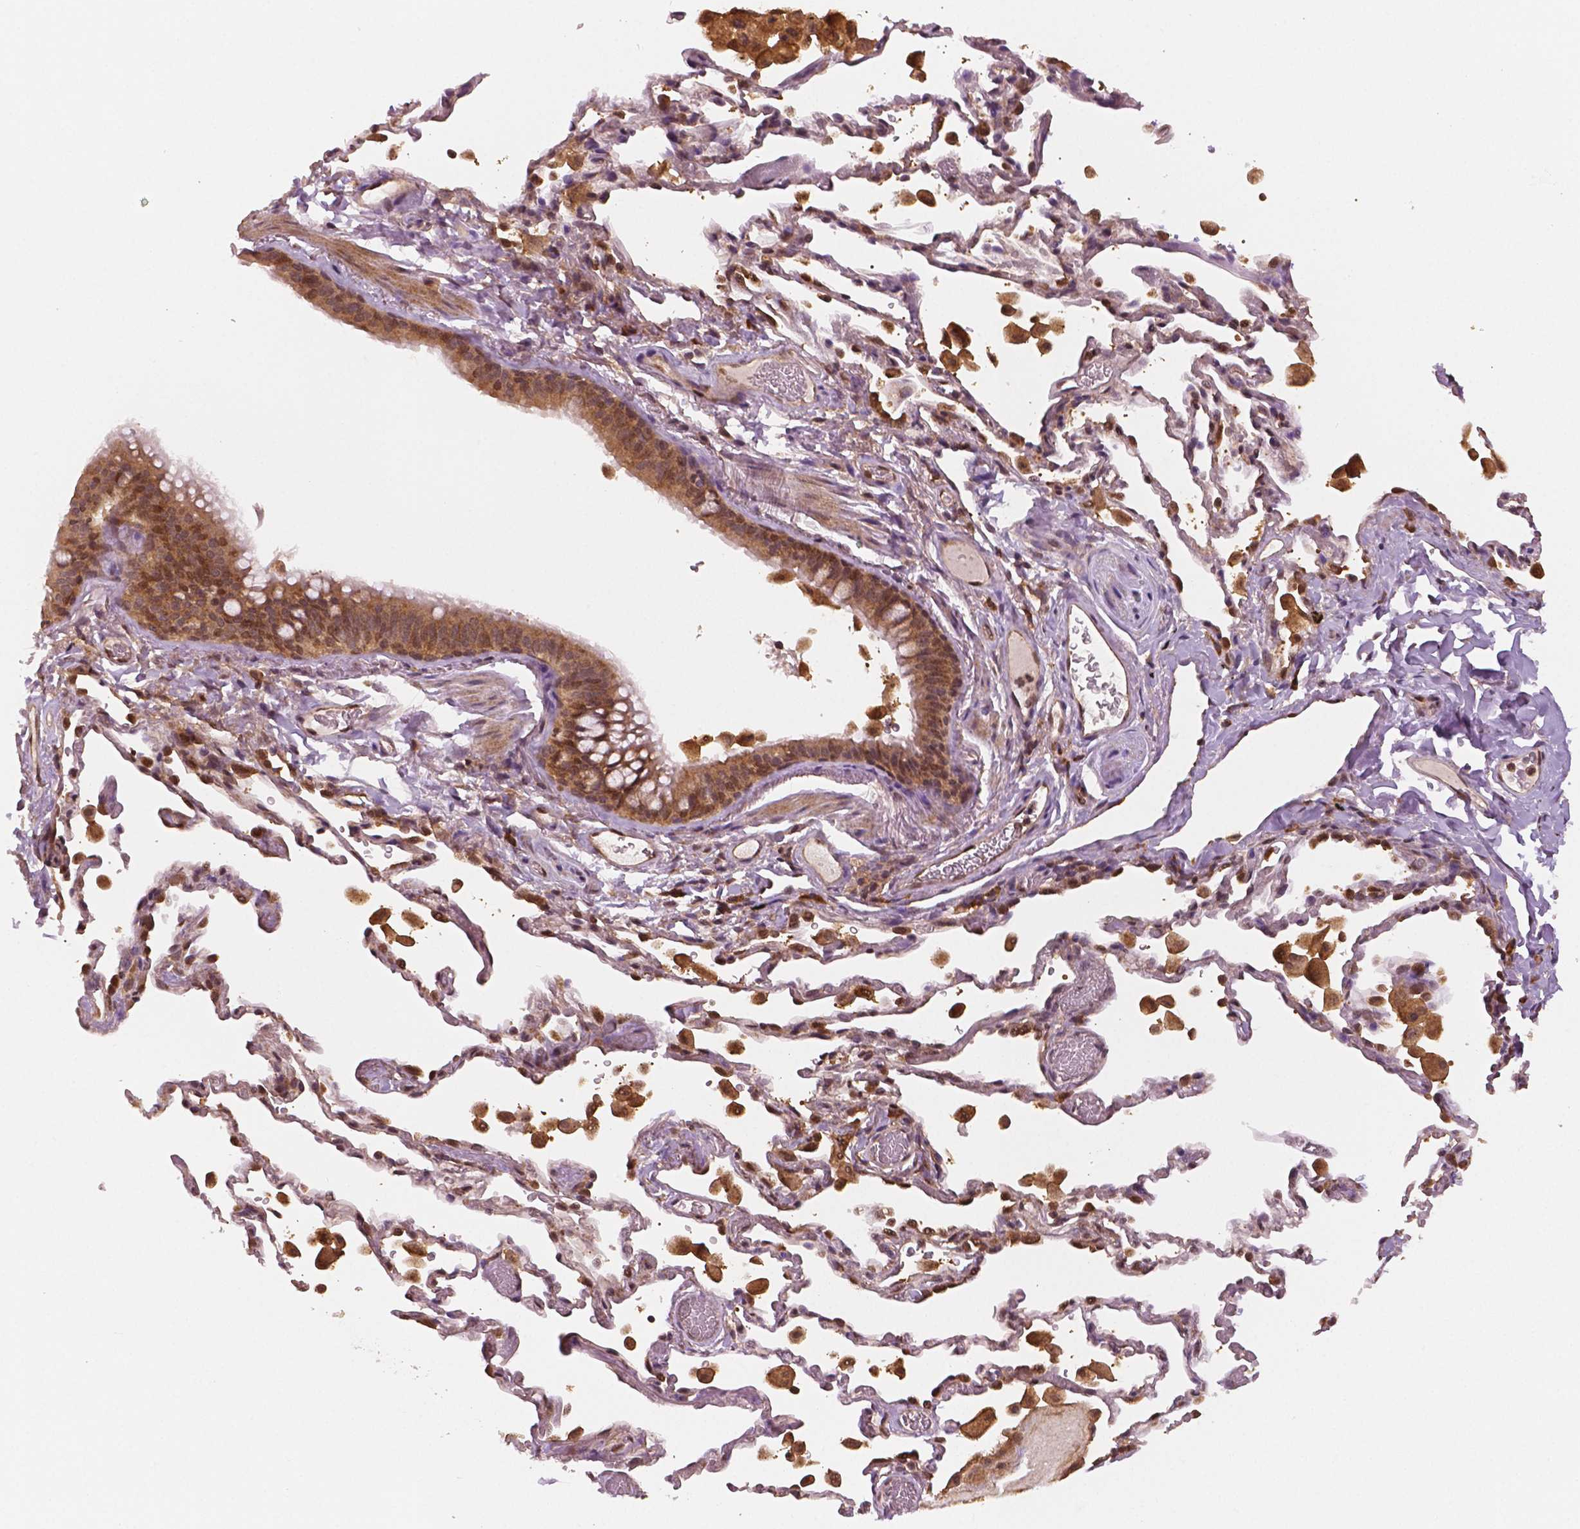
{"staining": {"intensity": "moderate", "quantity": ">75%", "location": "cytoplasmic/membranous,nuclear"}, "tissue": "bronchus", "cell_type": "Respiratory epithelial cells", "image_type": "normal", "snomed": [{"axis": "morphology", "description": "Normal tissue, NOS"}, {"axis": "topography", "description": "Bronchus"}, {"axis": "topography", "description": "Lung"}], "caption": "Immunohistochemistry of unremarkable human bronchus displays medium levels of moderate cytoplasmic/membranous,nuclear expression in approximately >75% of respiratory epithelial cells.", "gene": "STAT3", "patient": {"sex": "male", "age": 54}}